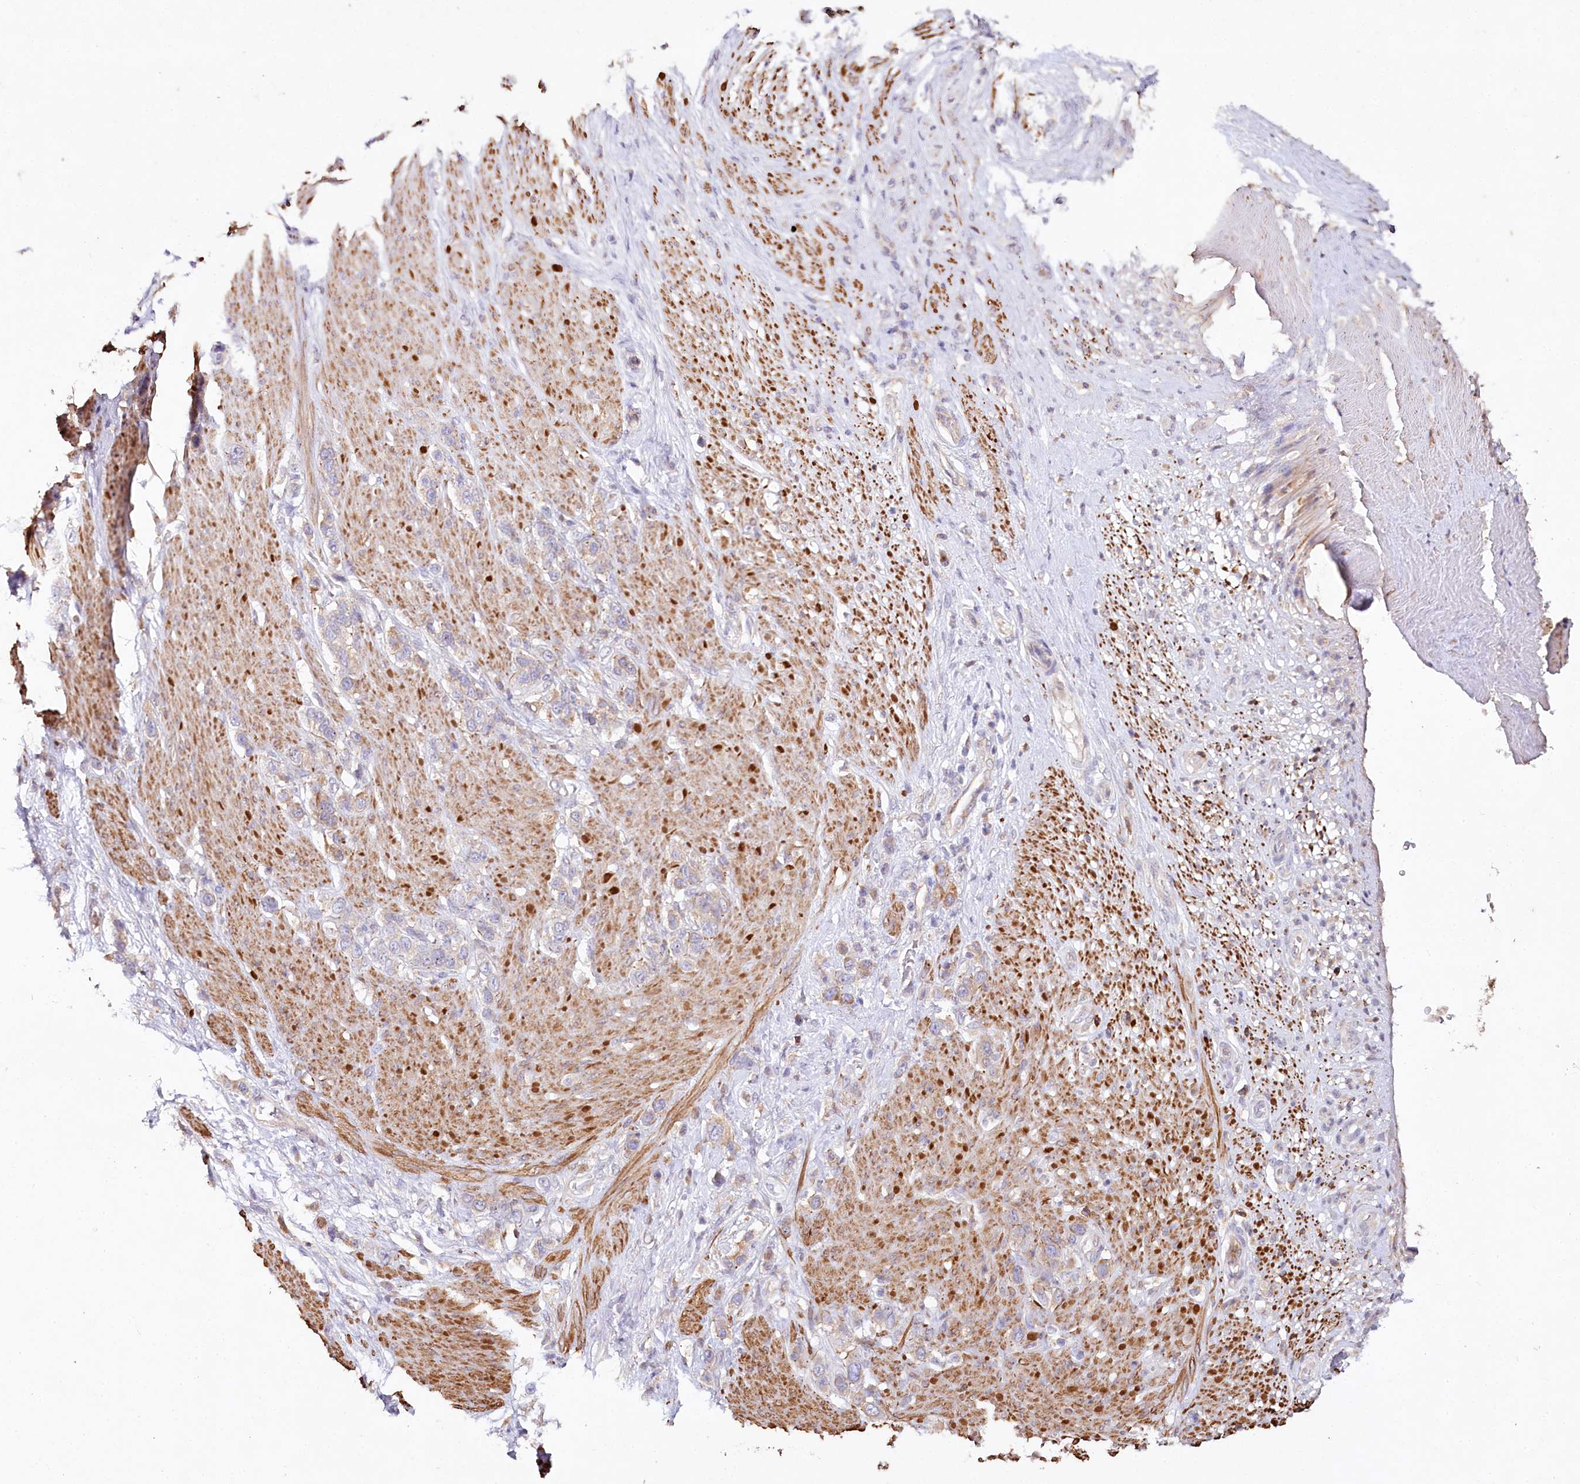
{"staining": {"intensity": "weak", "quantity": "25%-75%", "location": "cytoplasmic/membranous"}, "tissue": "stomach cancer", "cell_type": "Tumor cells", "image_type": "cancer", "snomed": [{"axis": "morphology", "description": "Adenocarcinoma, NOS"}, {"axis": "morphology", "description": "Adenocarcinoma, High grade"}, {"axis": "topography", "description": "Stomach, upper"}, {"axis": "topography", "description": "Stomach, lower"}], "caption": "Stomach cancer stained with DAB (3,3'-diaminobenzidine) immunohistochemistry reveals low levels of weak cytoplasmic/membranous positivity in approximately 25%-75% of tumor cells.", "gene": "ALDH3B1", "patient": {"sex": "female", "age": 65}}